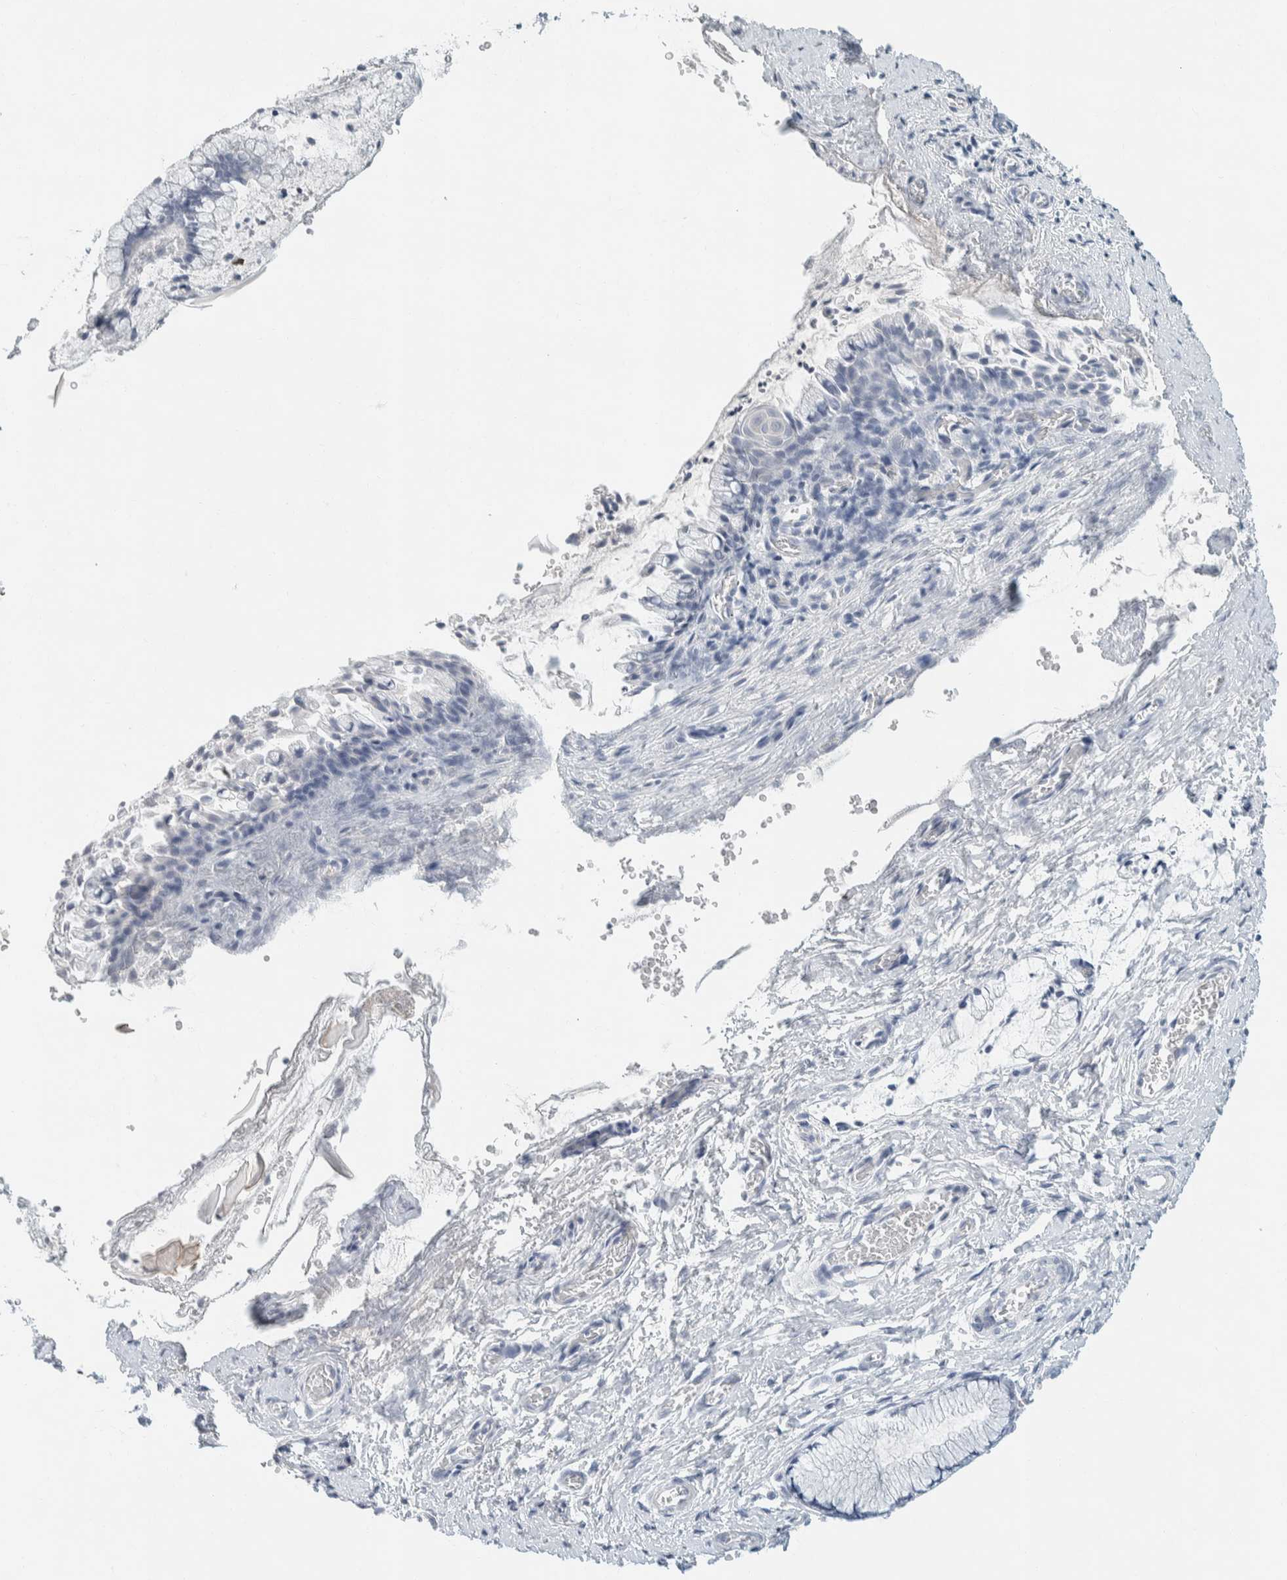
{"staining": {"intensity": "negative", "quantity": "none", "location": "none"}, "tissue": "cervix", "cell_type": "Glandular cells", "image_type": "normal", "snomed": [{"axis": "morphology", "description": "Normal tissue, NOS"}, {"axis": "topography", "description": "Cervix"}], "caption": "Glandular cells are negative for brown protein staining in normal cervix. (DAB immunohistochemistry with hematoxylin counter stain).", "gene": "ALOX12B", "patient": {"sex": "female", "age": 55}}